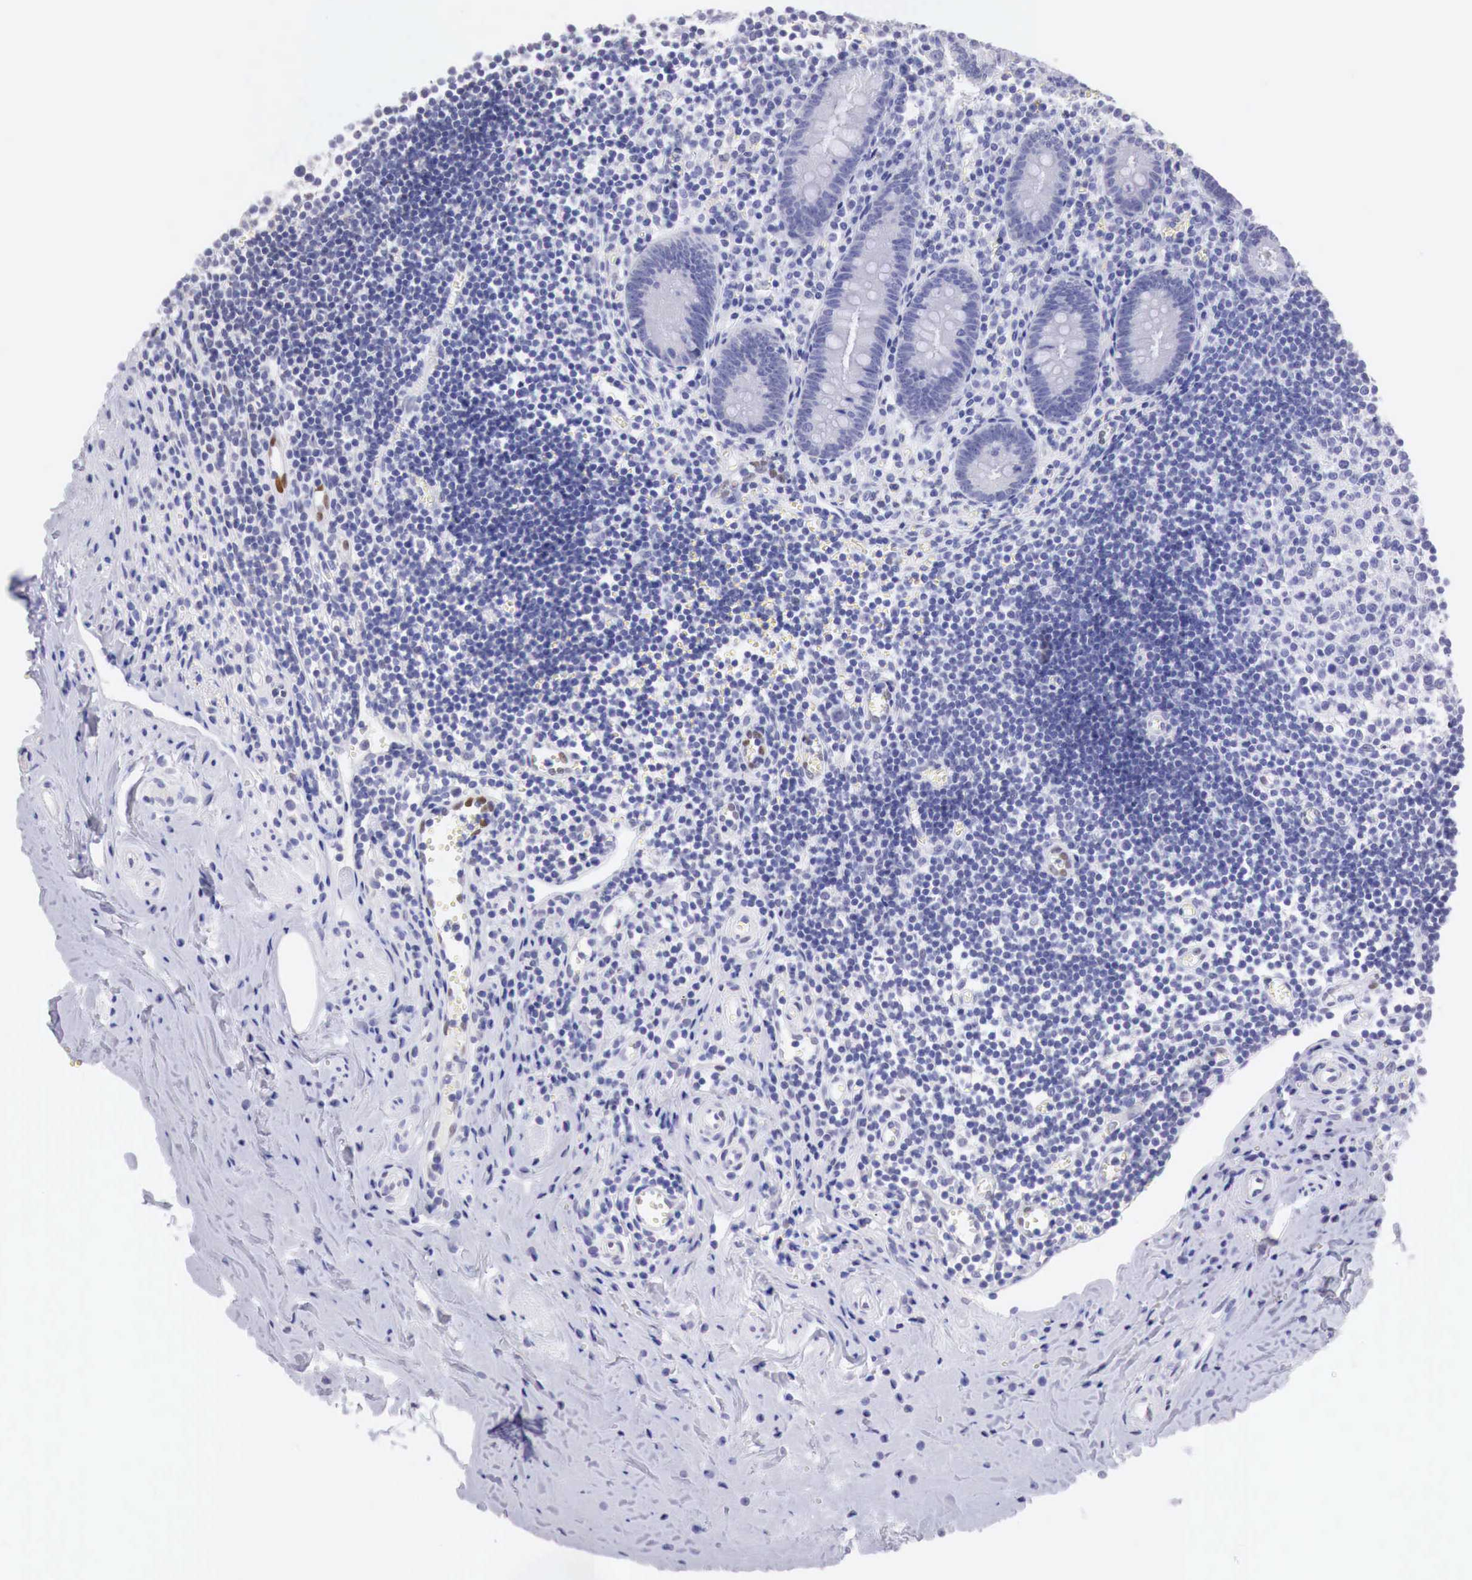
{"staining": {"intensity": "negative", "quantity": "none", "location": "none"}, "tissue": "appendix", "cell_type": "Glandular cells", "image_type": "normal", "snomed": [{"axis": "morphology", "description": "Normal tissue, NOS"}, {"axis": "topography", "description": "Appendix"}], "caption": "Appendix stained for a protein using immunohistochemistry reveals no staining glandular cells.", "gene": "PABIR2", "patient": {"sex": "female", "age": 19}}